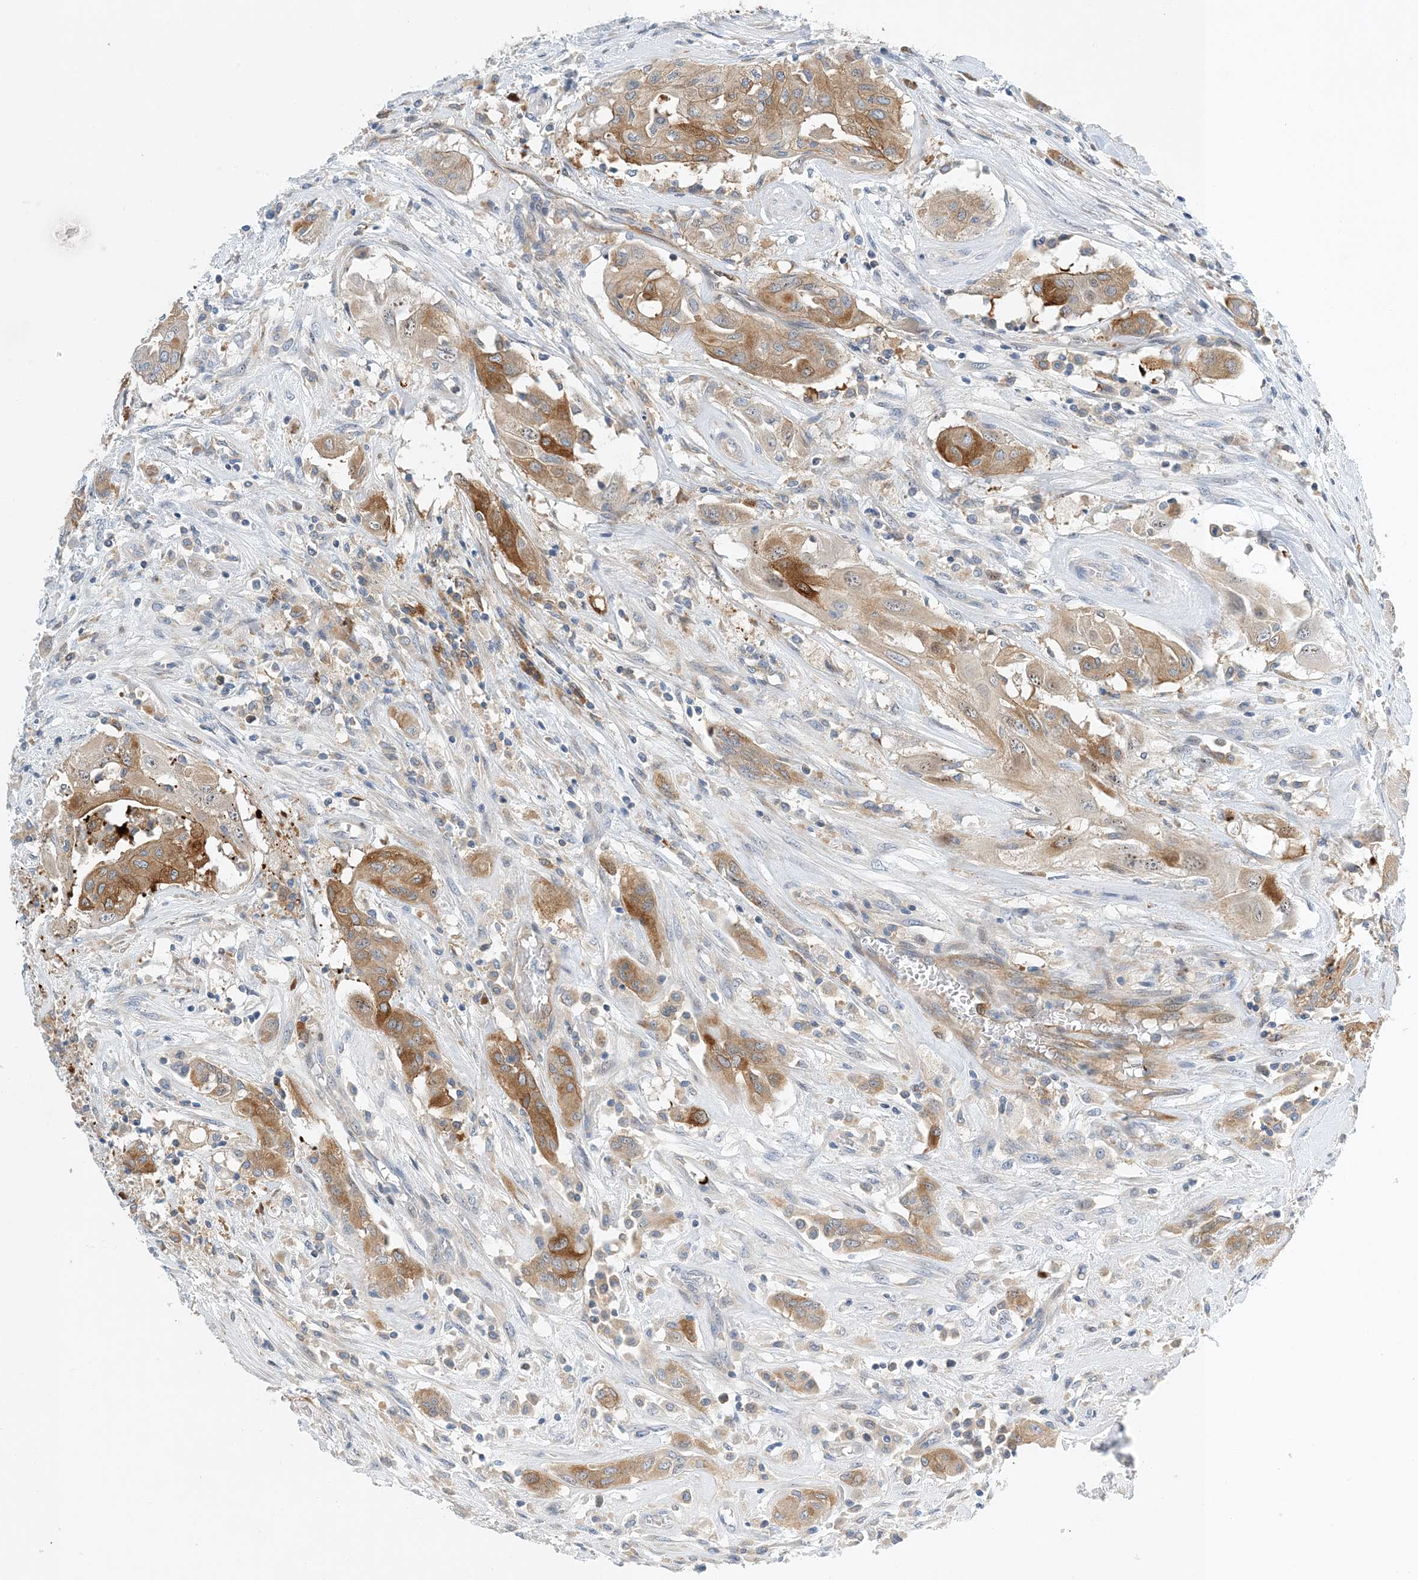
{"staining": {"intensity": "moderate", "quantity": ">75%", "location": "cytoplasmic/membranous"}, "tissue": "thyroid cancer", "cell_type": "Tumor cells", "image_type": "cancer", "snomed": [{"axis": "morphology", "description": "Papillary adenocarcinoma, NOS"}, {"axis": "topography", "description": "Thyroid gland"}], "caption": "Thyroid papillary adenocarcinoma was stained to show a protein in brown. There is medium levels of moderate cytoplasmic/membranous staining in about >75% of tumor cells. Nuclei are stained in blue.", "gene": "PCDHA2", "patient": {"sex": "female", "age": 59}}